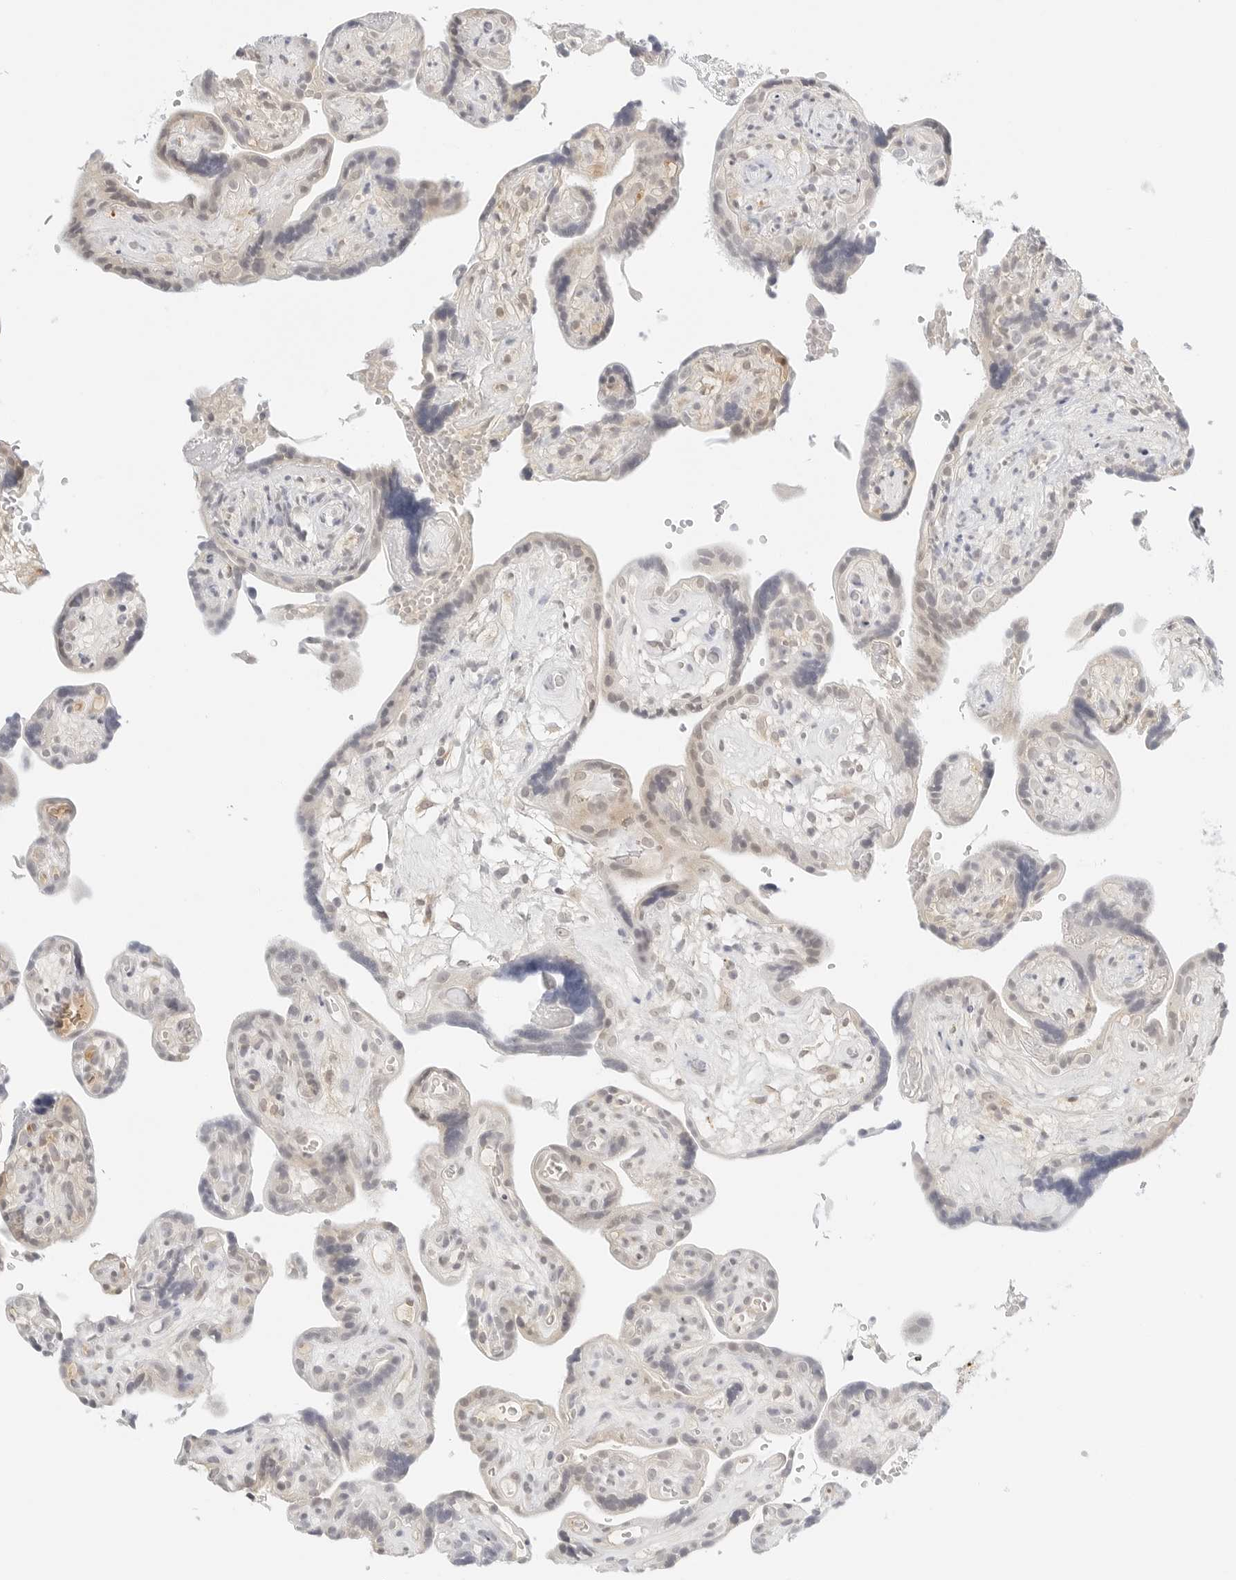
{"staining": {"intensity": "moderate", "quantity": "25%-75%", "location": "cytoplasmic/membranous"}, "tissue": "placenta", "cell_type": "Decidual cells", "image_type": "normal", "snomed": [{"axis": "morphology", "description": "Normal tissue, NOS"}, {"axis": "topography", "description": "Placenta"}], "caption": "This image demonstrates immunohistochemistry (IHC) staining of unremarkable human placenta, with medium moderate cytoplasmic/membranous positivity in approximately 25%-75% of decidual cells.", "gene": "NEO1", "patient": {"sex": "female", "age": 30}}